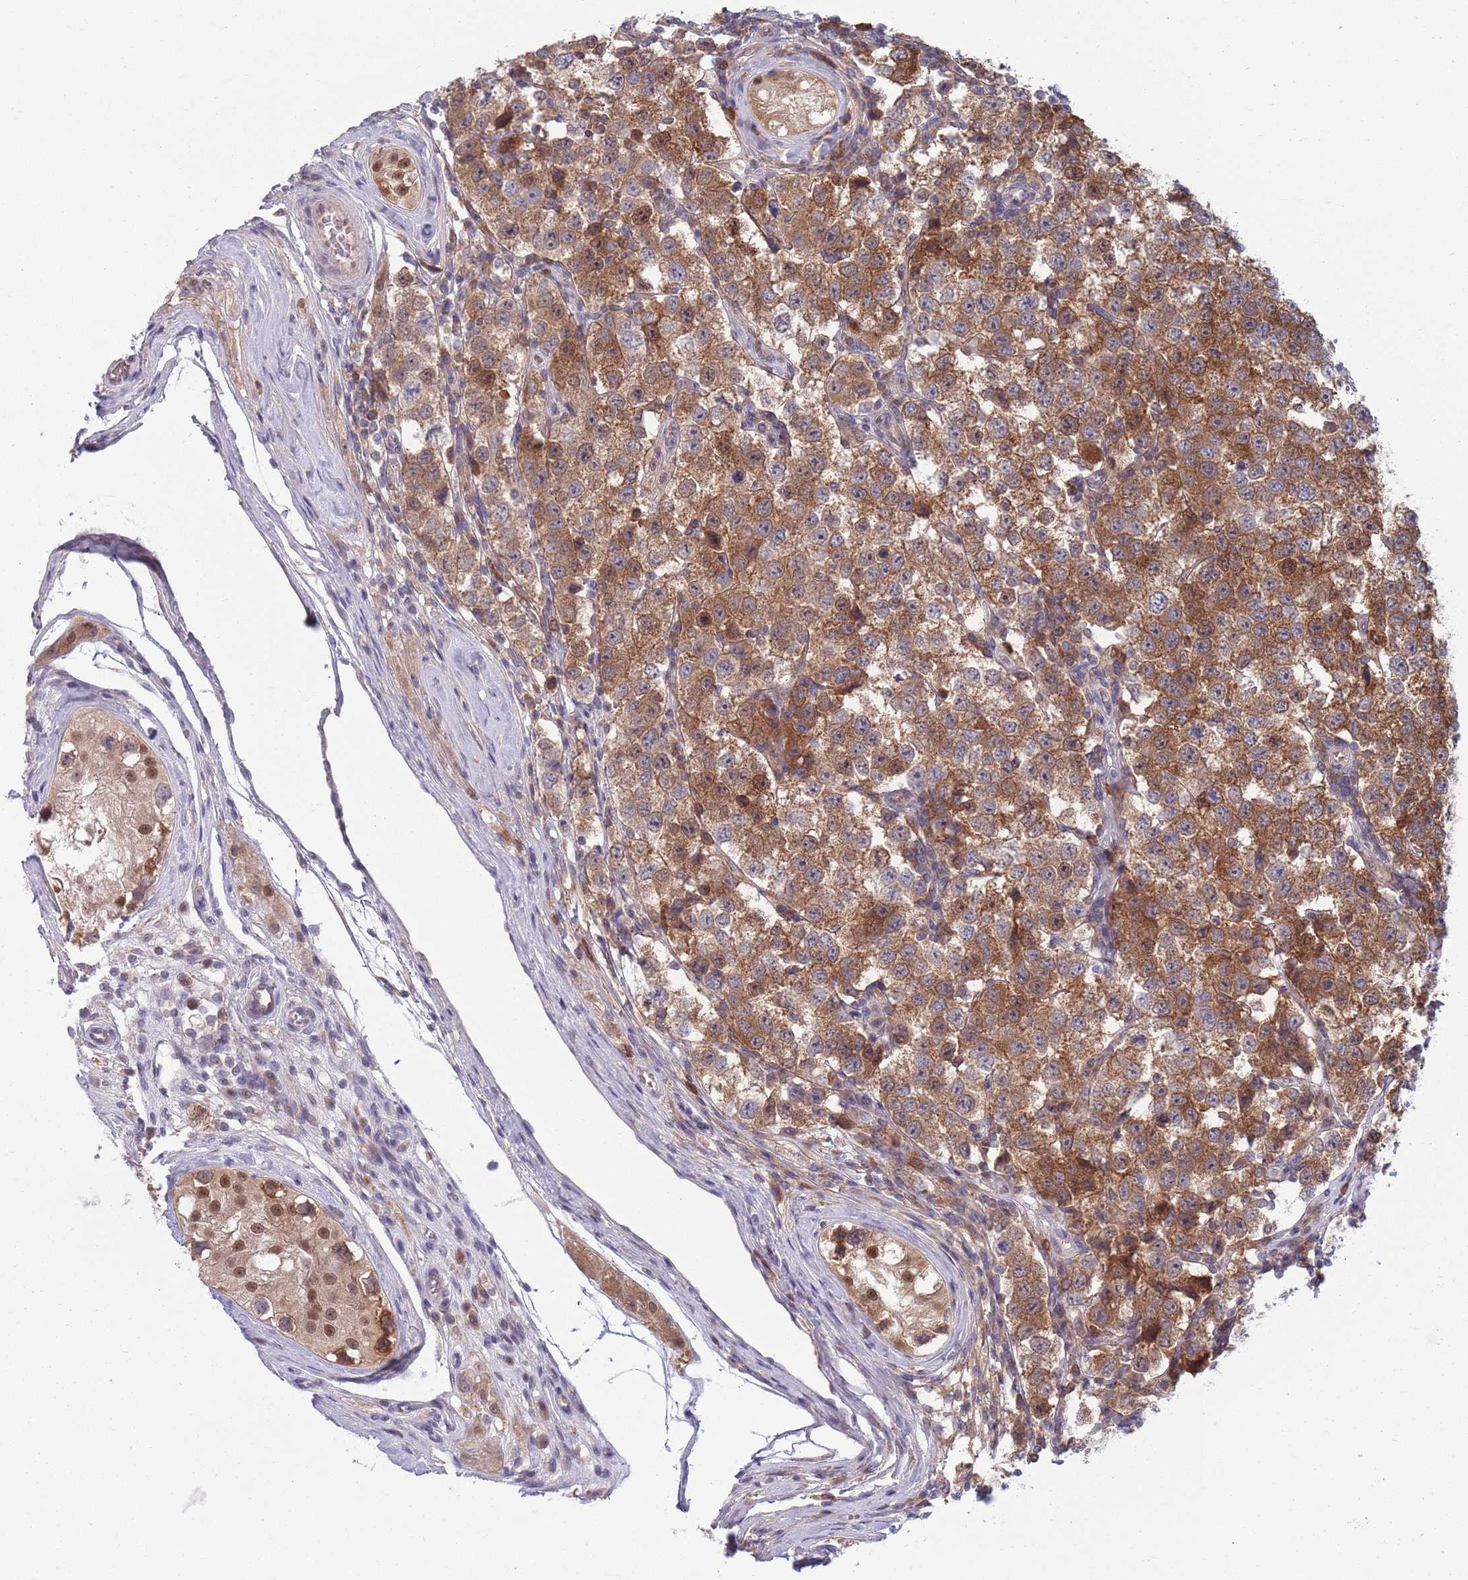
{"staining": {"intensity": "moderate", "quantity": ">75%", "location": "cytoplasmic/membranous,nuclear"}, "tissue": "testis cancer", "cell_type": "Tumor cells", "image_type": "cancer", "snomed": [{"axis": "morphology", "description": "Seminoma, NOS"}, {"axis": "topography", "description": "Testis"}], "caption": "Immunohistochemical staining of testis cancer (seminoma) displays medium levels of moderate cytoplasmic/membranous and nuclear protein staining in about >75% of tumor cells.", "gene": "CLNS1A", "patient": {"sex": "male", "age": 34}}